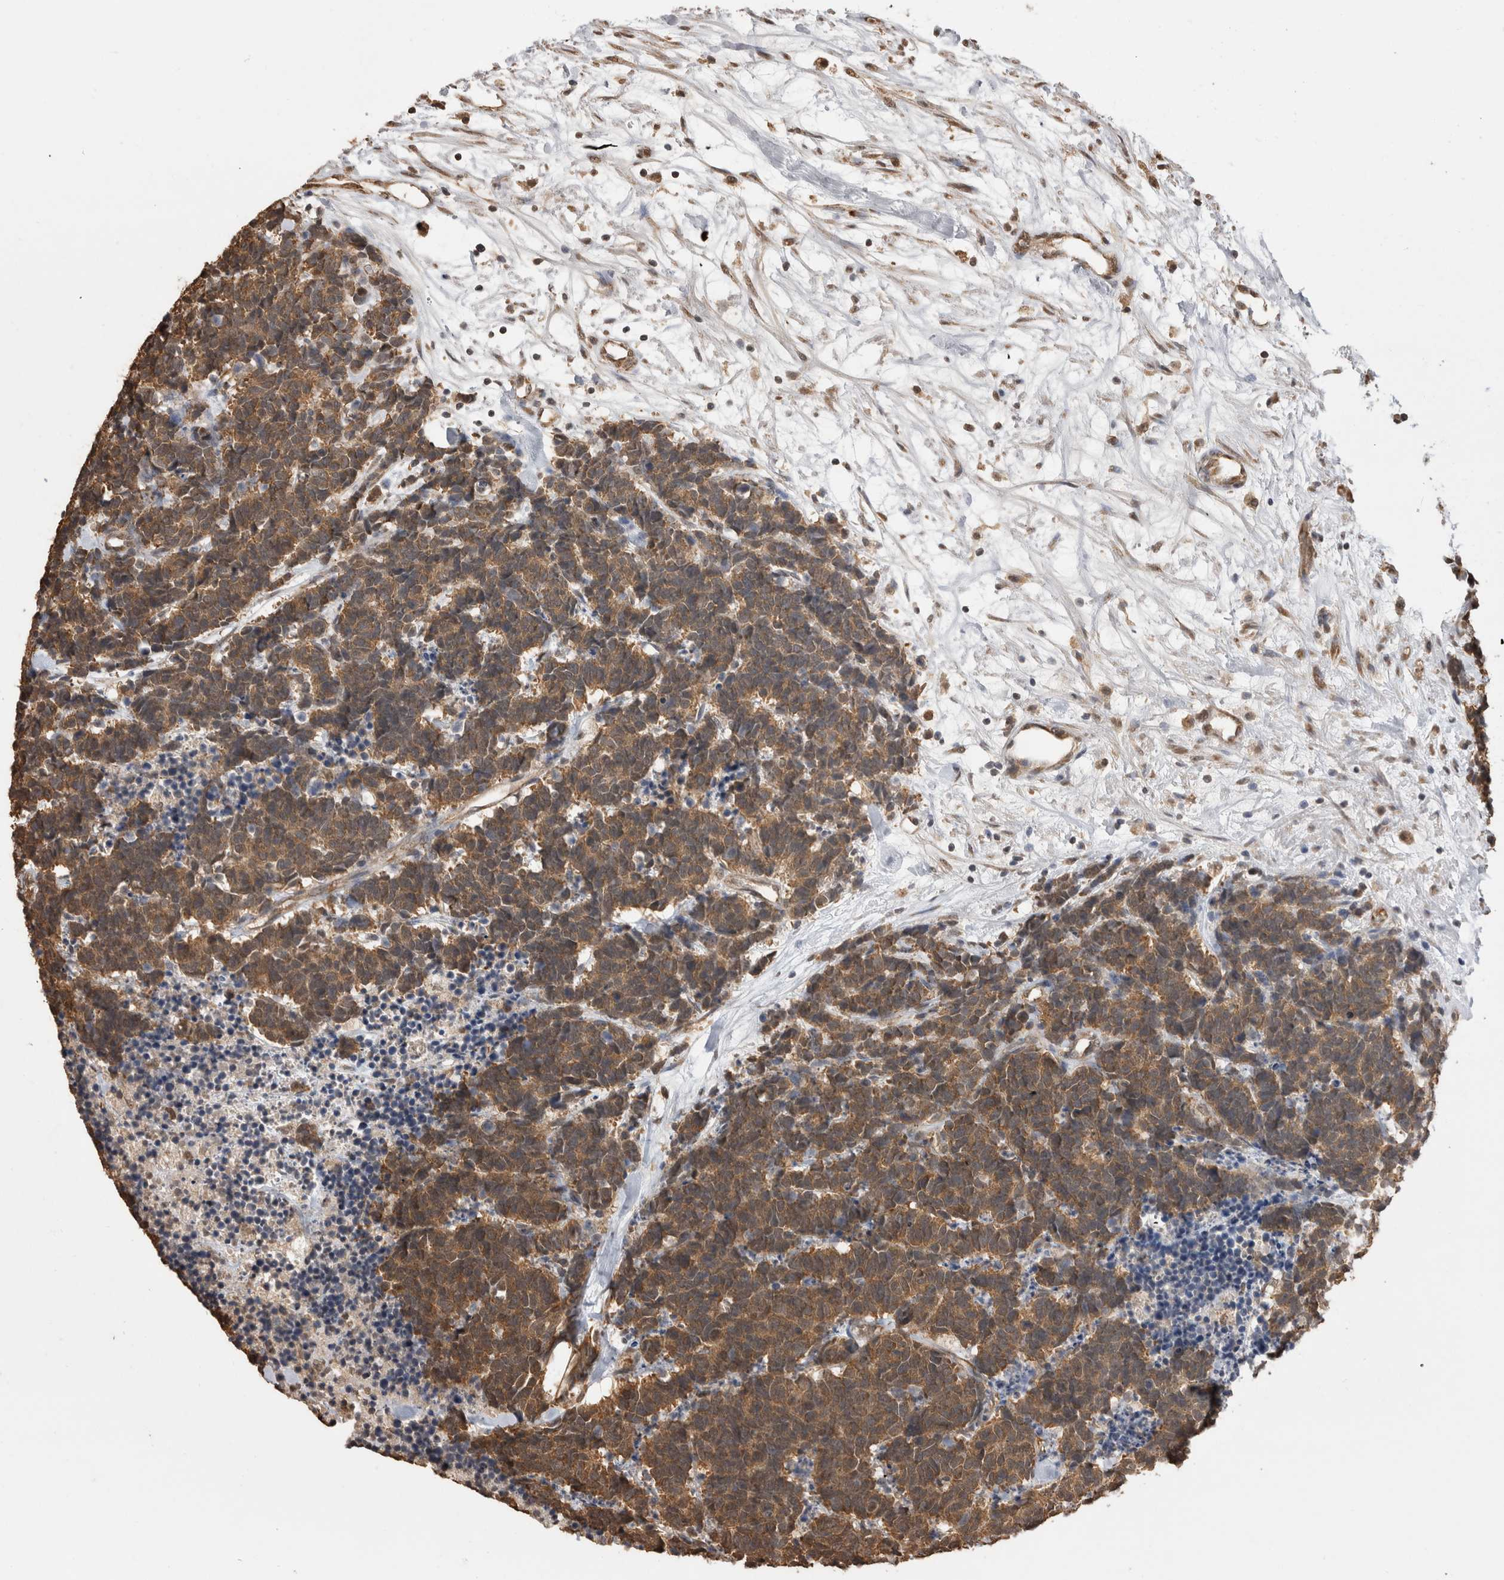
{"staining": {"intensity": "moderate", "quantity": ">75%", "location": "cytoplasmic/membranous"}, "tissue": "carcinoid", "cell_type": "Tumor cells", "image_type": "cancer", "snomed": [{"axis": "morphology", "description": "Carcinoma, NOS"}, {"axis": "morphology", "description": "Carcinoid, malignant, NOS"}, {"axis": "topography", "description": "Urinary bladder"}], "caption": "Brown immunohistochemical staining in carcinoid displays moderate cytoplasmic/membranous expression in approximately >75% of tumor cells. Ihc stains the protein of interest in brown and the nuclei are stained blue.", "gene": "PAK4", "patient": {"sex": "male", "age": 57}}